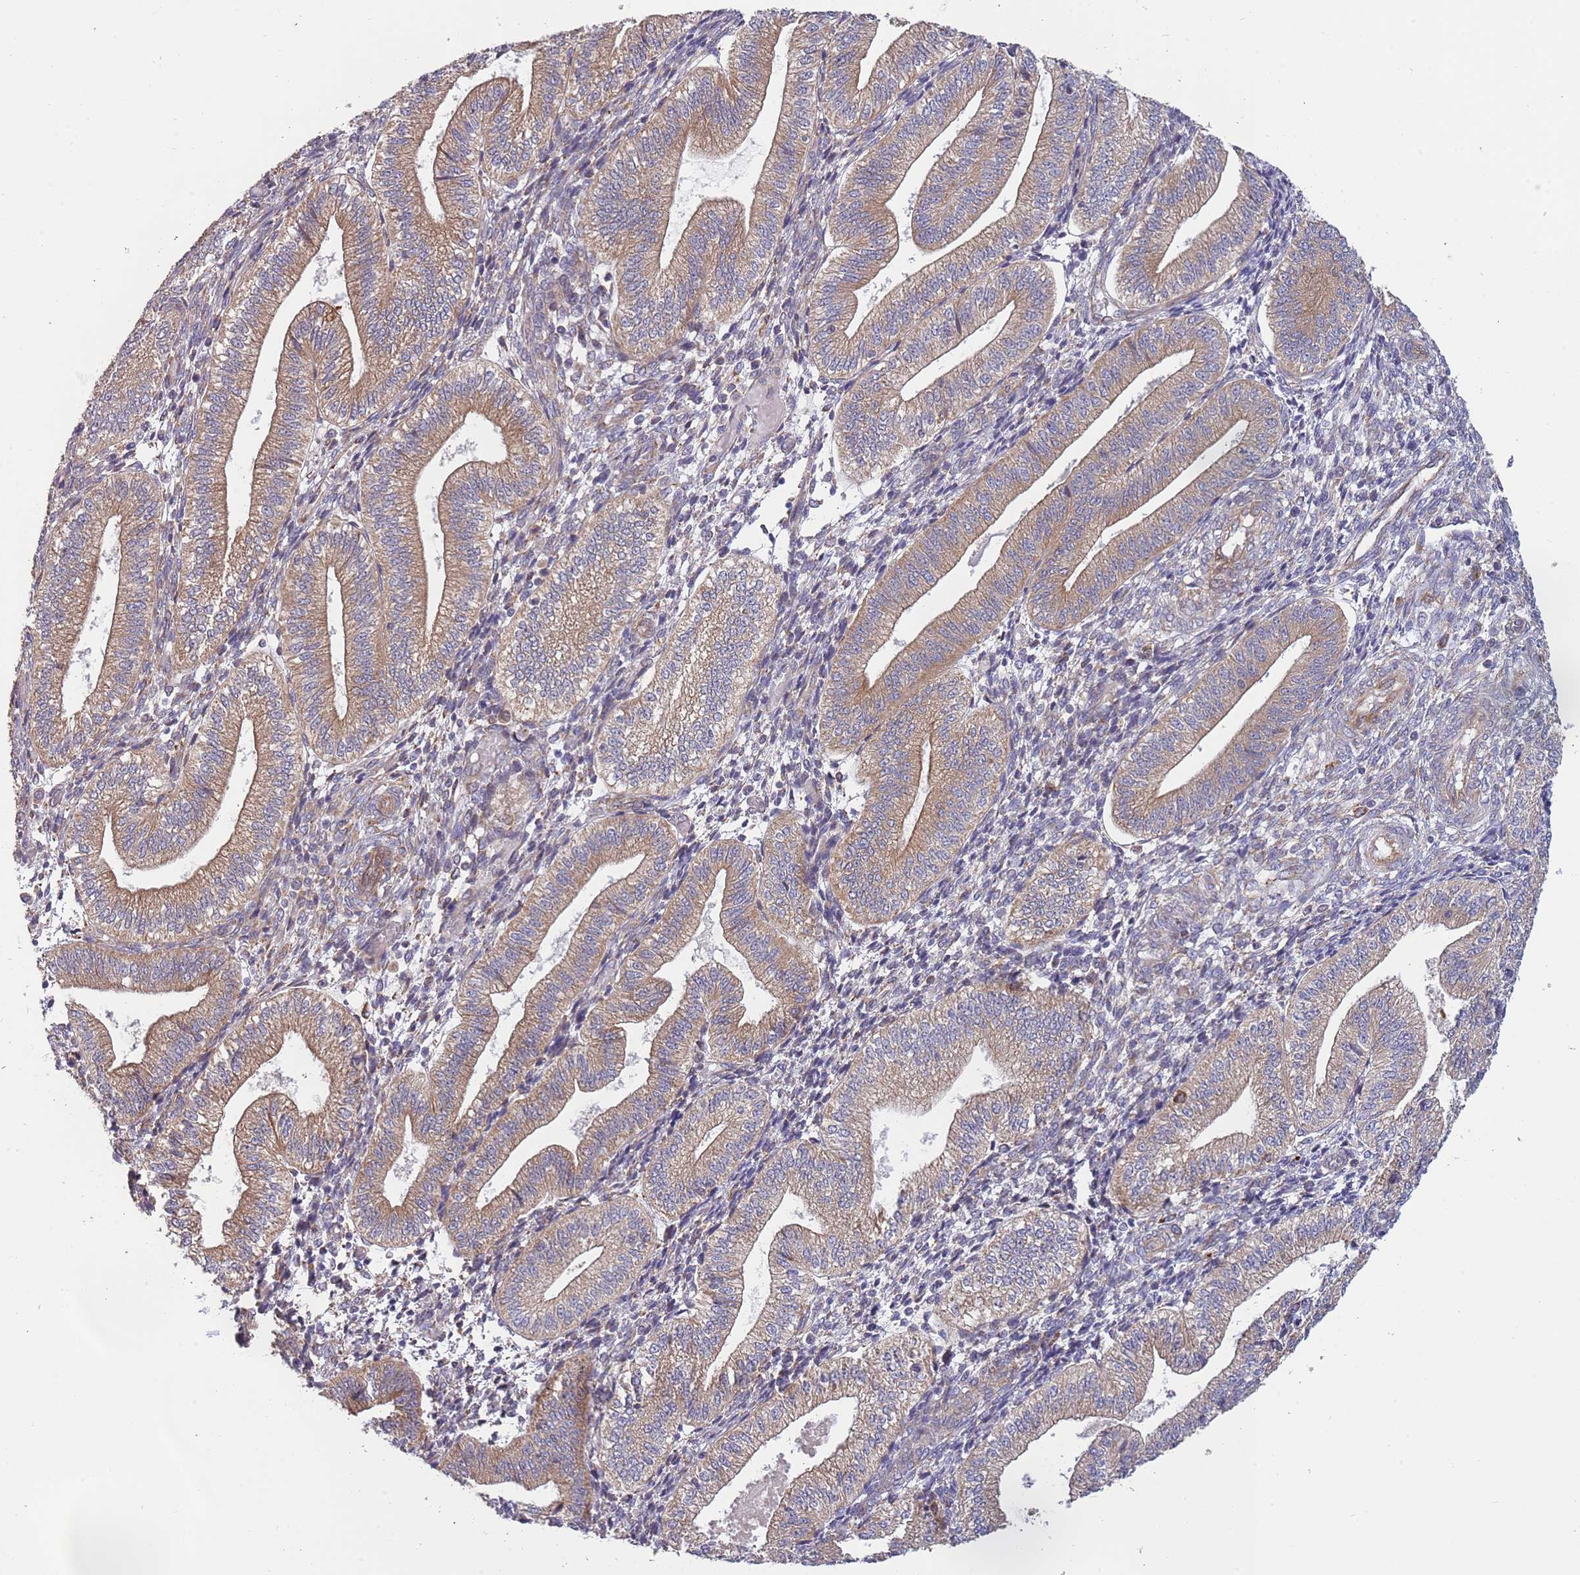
{"staining": {"intensity": "negative", "quantity": "none", "location": "none"}, "tissue": "endometrium", "cell_type": "Cells in endometrial stroma", "image_type": "normal", "snomed": [{"axis": "morphology", "description": "Normal tissue, NOS"}, {"axis": "topography", "description": "Endometrium"}], "caption": "This is an immunohistochemistry (IHC) photomicrograph of normal human endometrium. There is no expression in cells in endometrial stroma.", "gene": "ARMCX6", "patient": {"sex": "female", "age": 34}}